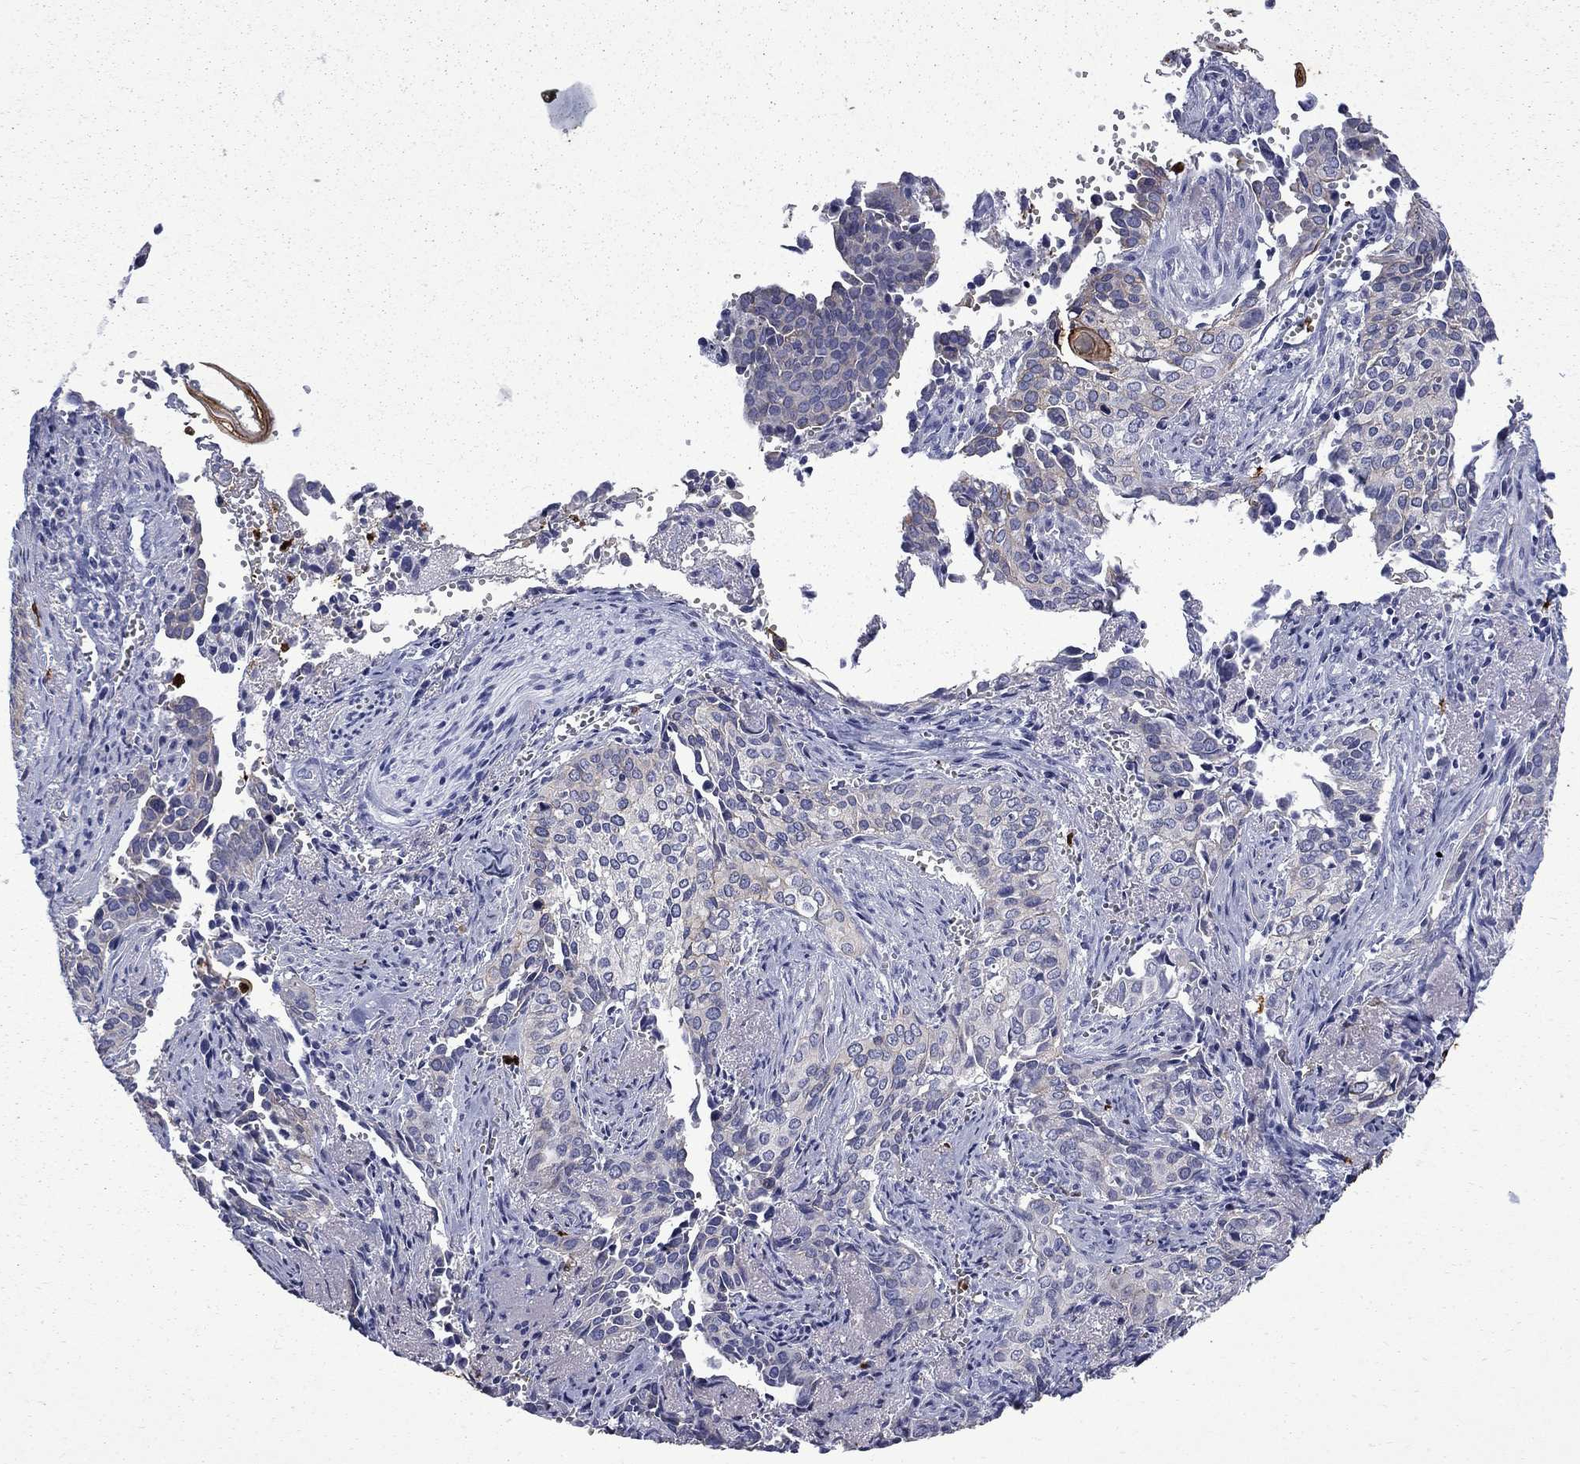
{"staining": {"intensity": "negative", "quantity": "none", "location": "none"}, "tissue": "cervical cancer", "cell_type": "Tumor cells", "image_type": "cancer", "snomed": [{"axis": "morphology", "description": "Squamous cell carcinoma, NOS"}, {"axis": "topography", "description": "Cervix"}], "caption": "The micrograph exhibits no staining of tumor cells in cervical squamous cell carcinoma.", "gene": "TRIM29", "patient": {"sex": "female", "age": 29}}